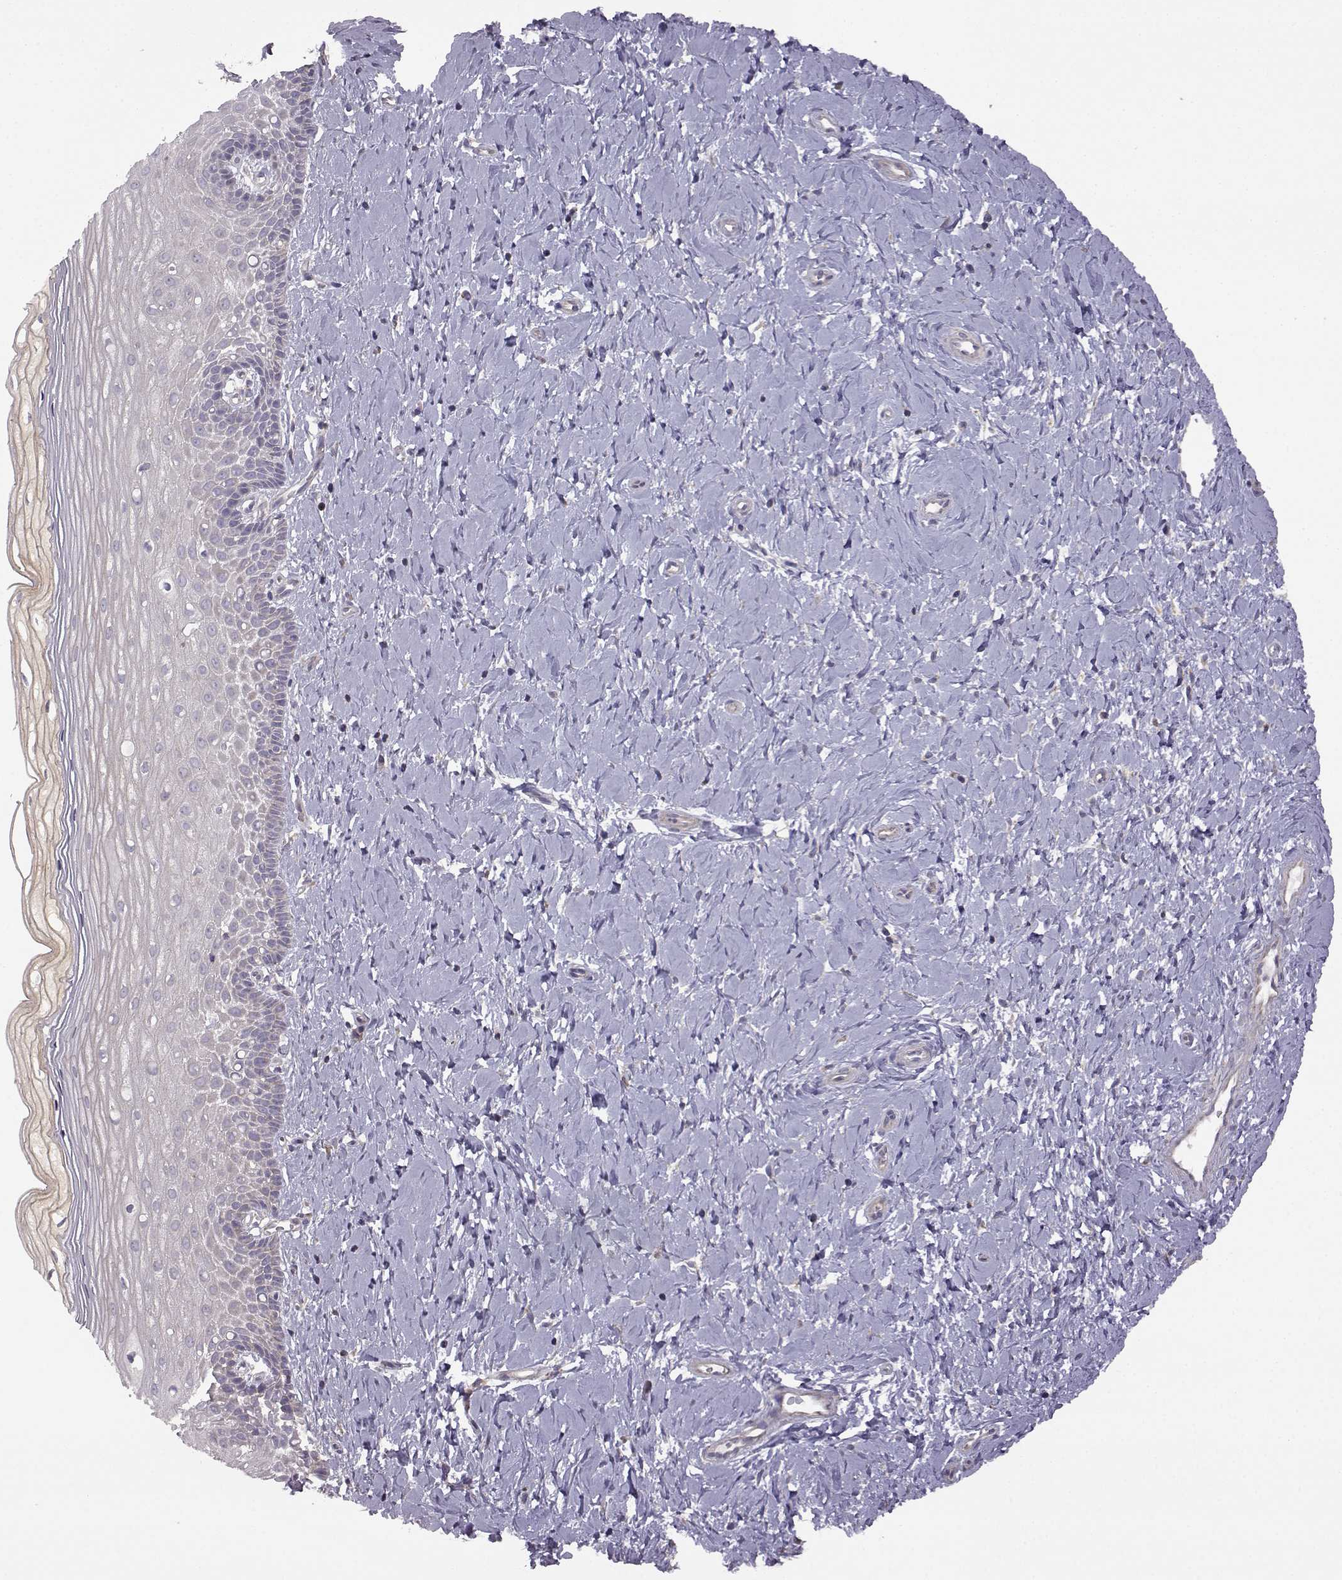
{"staining": {"intensity": "negative", "quantity": "none", "location": "none"}, "tissue": "cervix", "cell_type": "Glandular cells", "image_type": "normal", "snomed": [{"axis": "morphology", "description": "Normal tissue, NOS"}, {"axis": "topography", "description": "Cervix"}], "caption": "Protein analysis of unremarkable cervix shows no significant expression in glandular cells.", "gene": "DDC", "patient": {"sex": "female", "age": 37}}